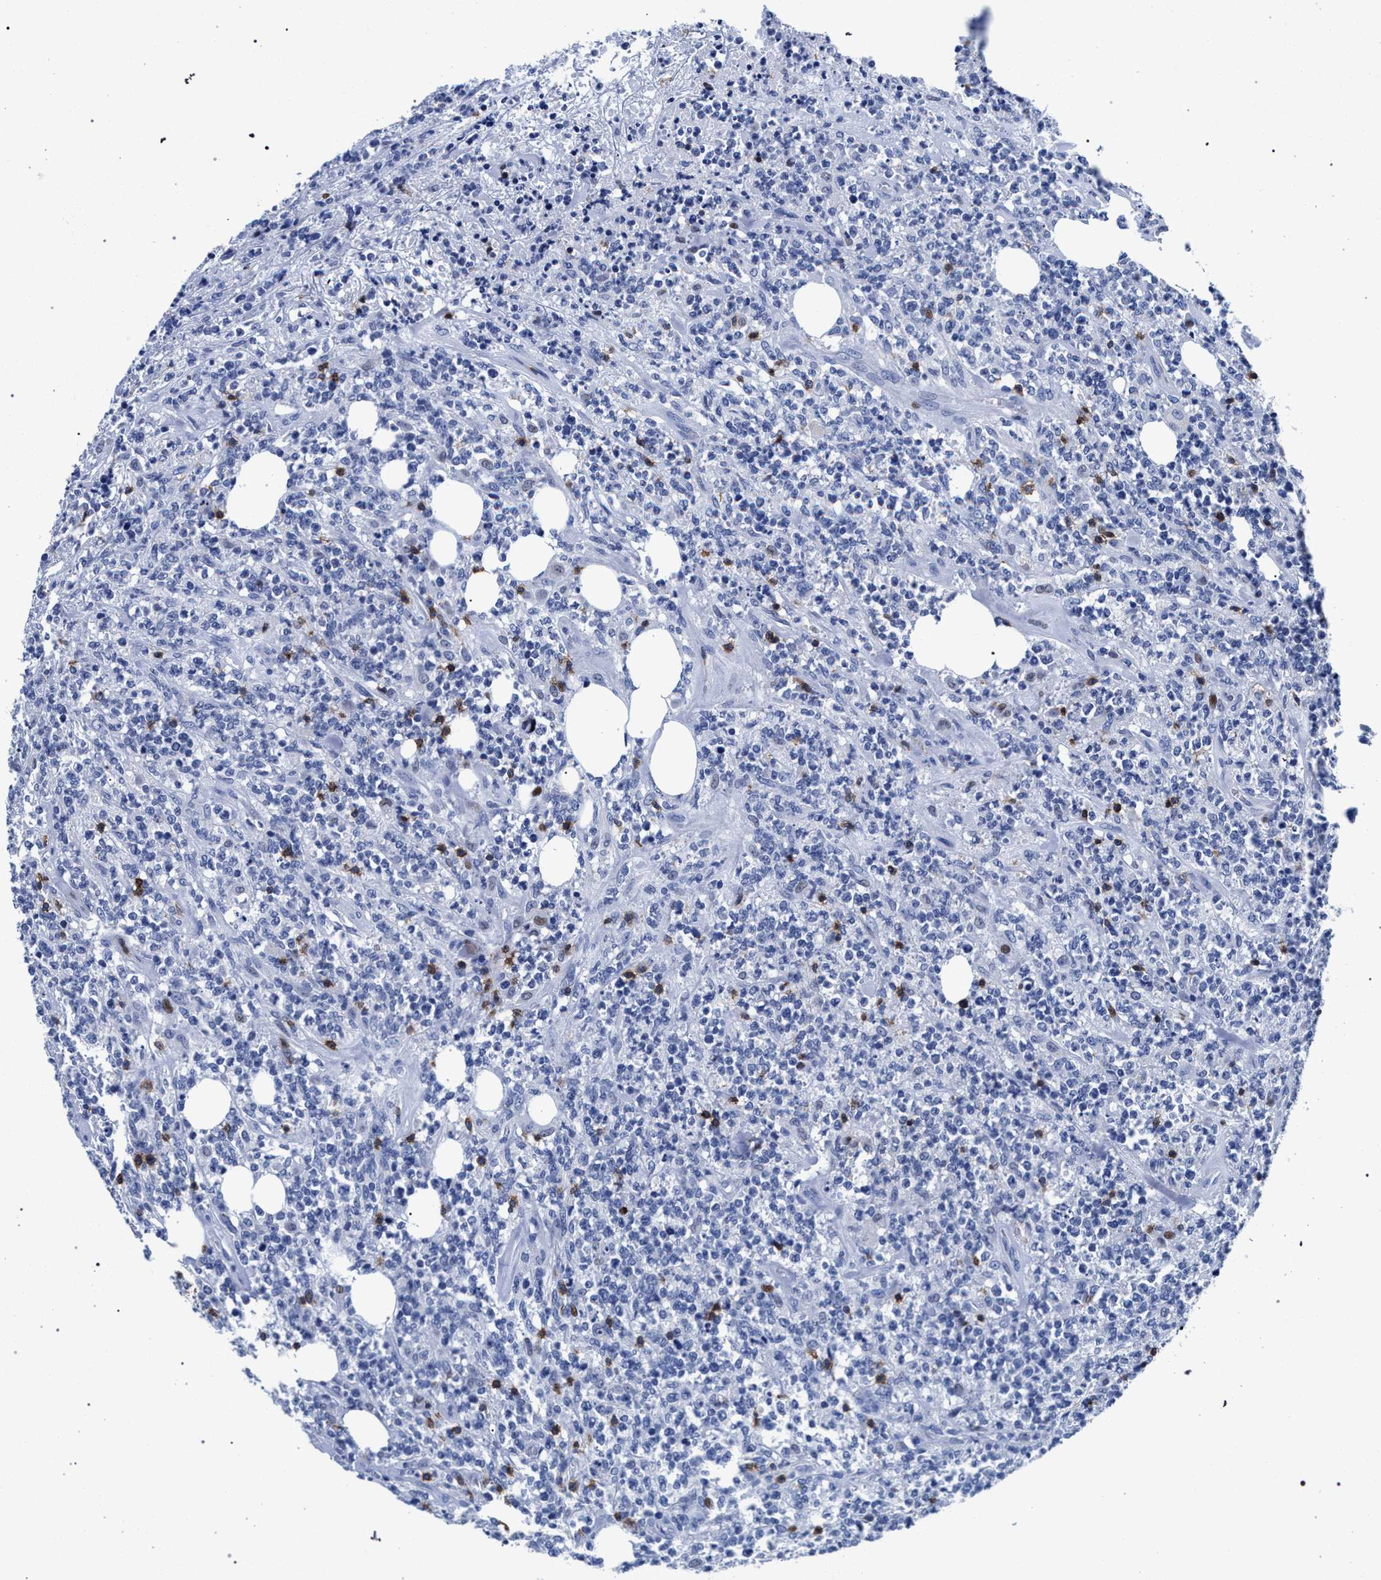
{"staining": {"intensity": "negative", "quantity": "none", "location": "none"}, "tissue": "lymphoma", "cell_type": "Tumor cells", "image_type": "cancer", "snomed": [{"axis": "morphology", "description": "Malignant lymphoma, non-Hodgkin's type, High grade"}, {"axis": "topography", "description": "Soft tissue"}], "caption": "This is an IHC micrograph of malignant lymphoma, non-Hodgkin's type (high-grade). There is no positivity in tumor cells.", "gene": "KLRK1", "patient": {"sex": "male", "age": 18}}